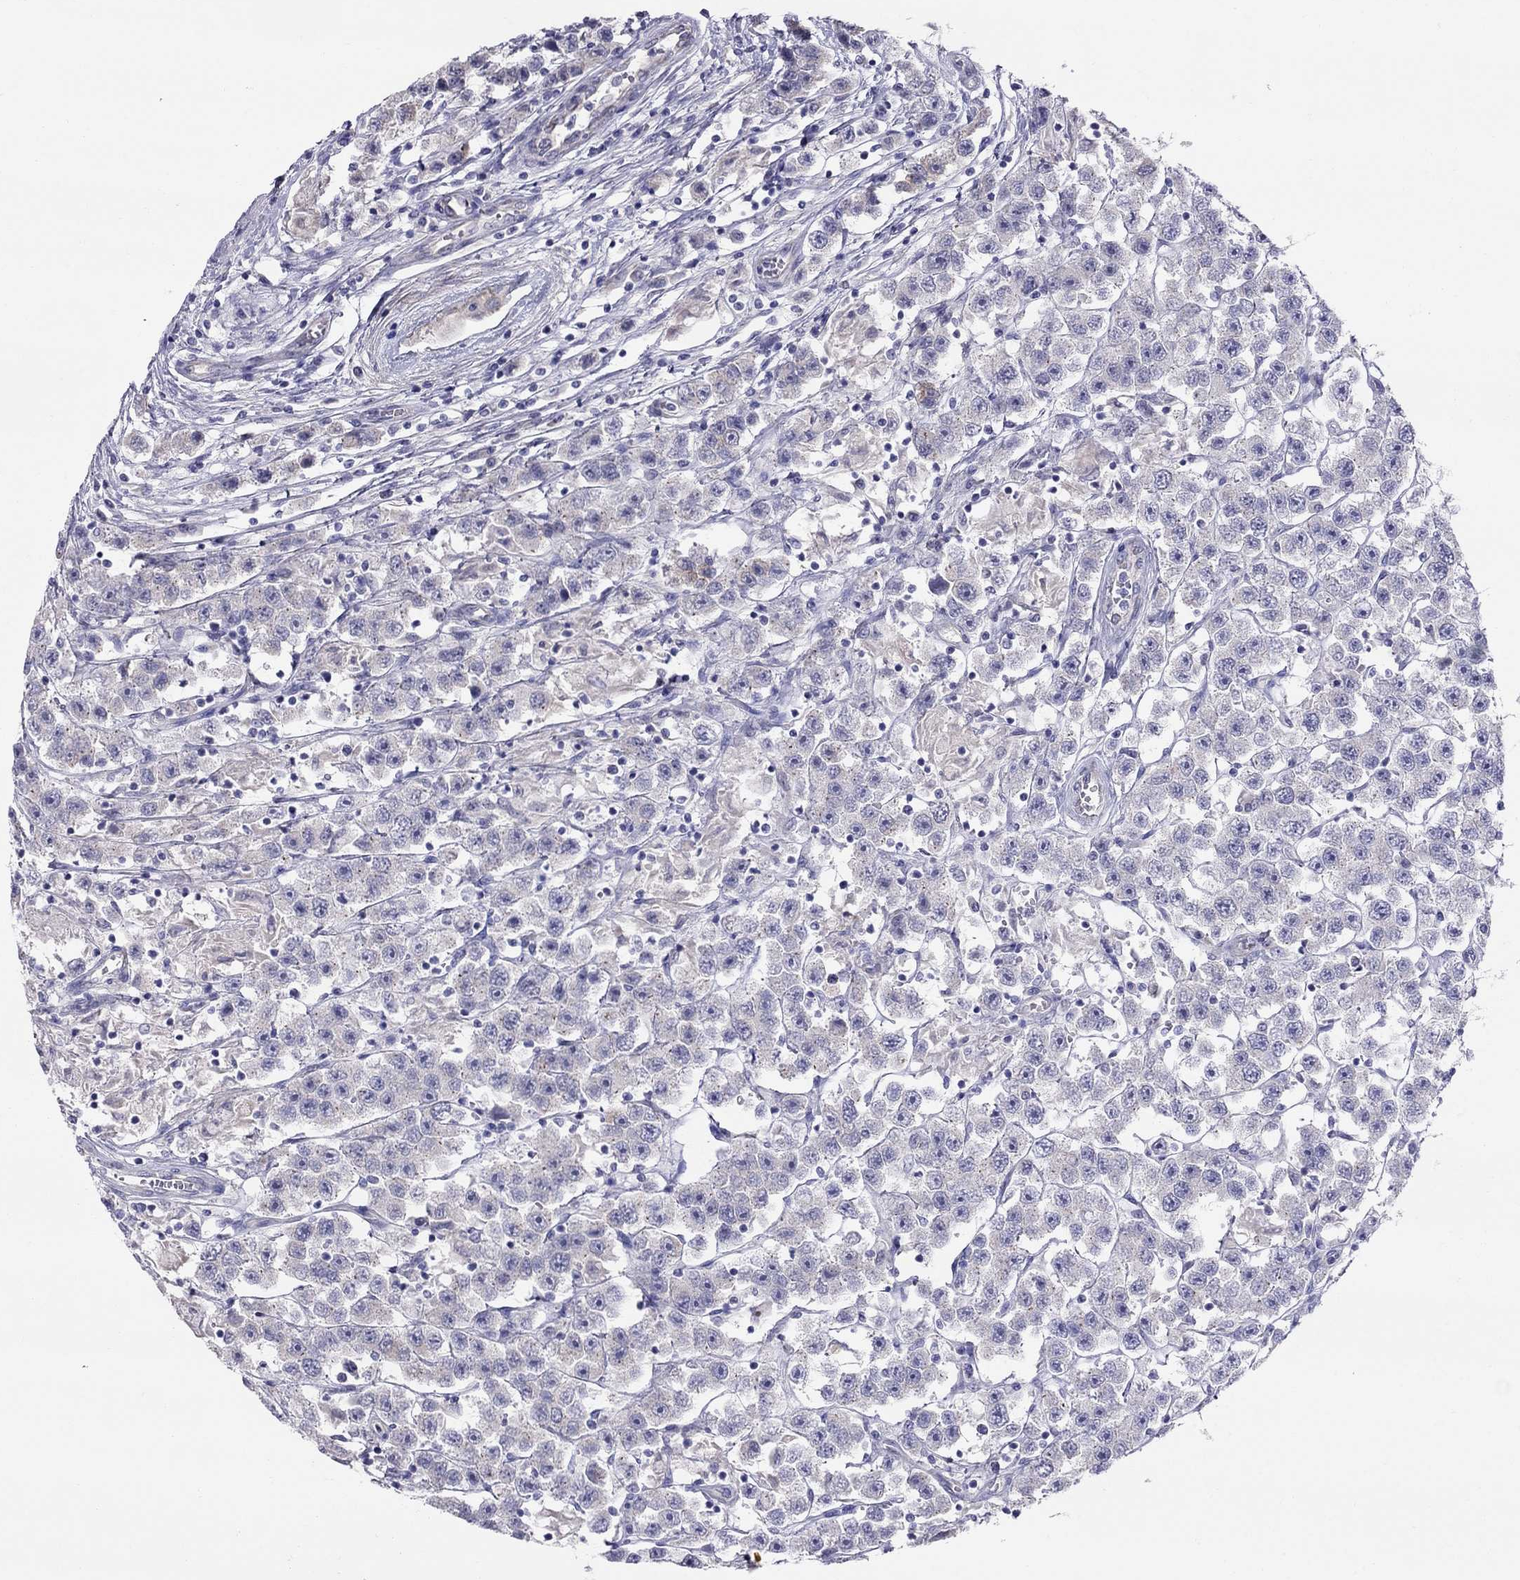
{"staining": {"intensity": "negative", "quantity": "none", "location": "none"}, "tissue": "testis cancer", "cell_type": "Tumor cells", "image_type": "cancer", "snomed": [{"axis": "morphology", "description": "Seminoma, NOS"}, {"axis": "topography", "description": "Testis"}], "caption": "Human testis cancer stained for a protein using IHC shows no expression in tumor cells.", "gene": "SPINT4", "patient": {"sex": "male", "age": 45}}